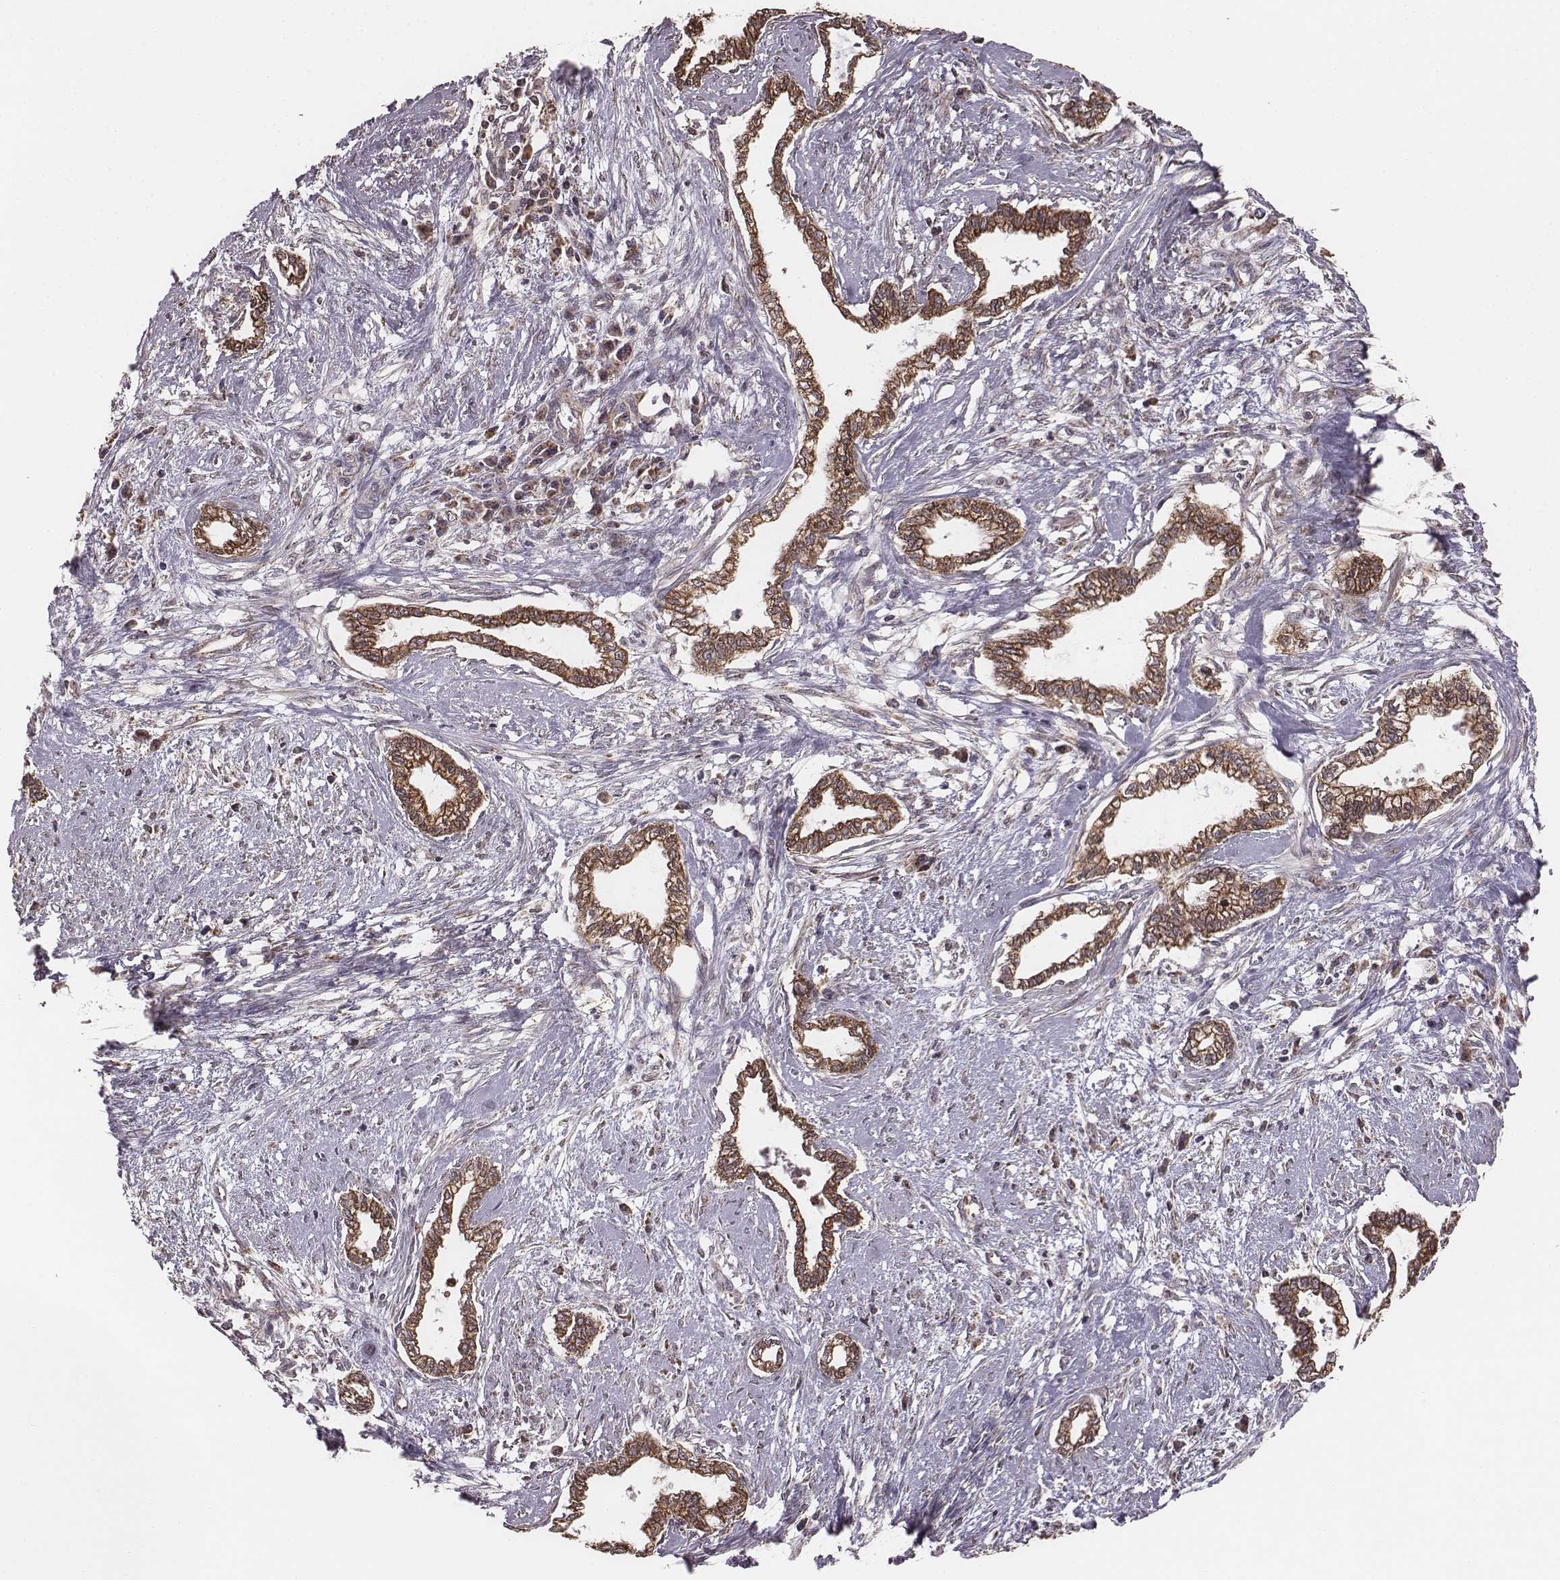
{"staining": {"intensity": "strong", "quantity": ">75%", "location": "cytoplasmic/membranous"}, "tissue": "cervical cancer", "cell_type": "Tumor cells", "image_type": "cancer", "snomed": [{"axis": "morphology", "description": "Adenocarcinoma, NOS"}, {"axis": "topography", "description": "Cervix"}], "caption": "High-magnification brightfield microscopy of adenocarcinoma (cervical) stained with DAB (3,3'-diaminobenzidine) (brown) and counterstained with hematoxylin (blue). tumor cells exhibit strong cytoplasmic/membranous expression is appreciated in about>75% of cells.", "gene": "PDCD2L", "patient": {"sex": "female", "age": 62}}